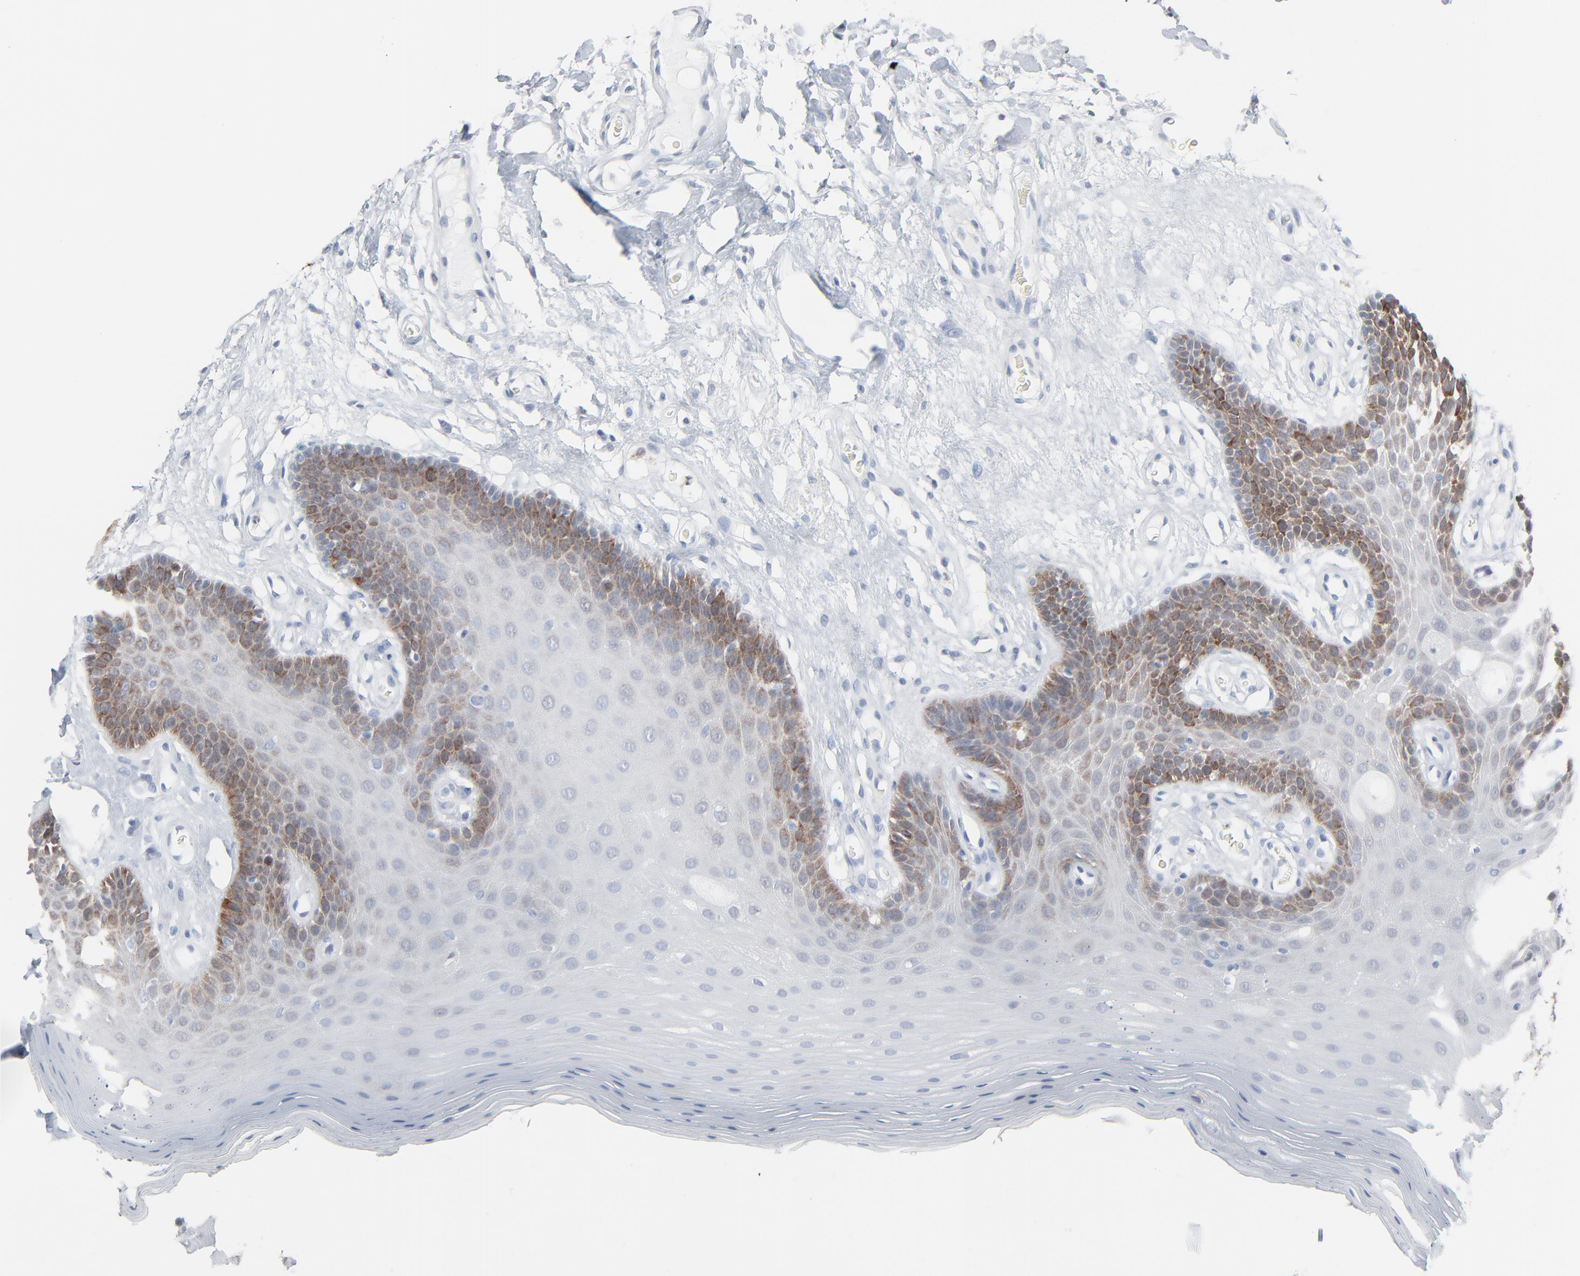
{"staining": {"intensity": "strong", "quantity": "<25%", "location": "cytoplasmic/membranous"}, "tissue": "oral mucosa", "cell_type": "Squamous epithelial cells", "image_type": "normal", "snomed": [{"axis": "morphology", "description": "Normal tissue, NOS"}, {"axis": "morphology", "description": "Squamous cell carcinoma, NOS"}, {"axis": "topography", "description": "Skeletal muscle"}, {"axis": "topography", "description": "Oral tissue"}, {"axis": "topography", "description": "Head-Neck"}], "caption": "Protein positivity by IHC reveals strong cytoplasmic/membranous expression in approximately <25% of squamous epithelial cells in normal oral mucosa. (DAB IHC with brightfield microscopy, high magnification).", "gene": "PHGDH", "patient": {"sex": "male", "age": 71}}